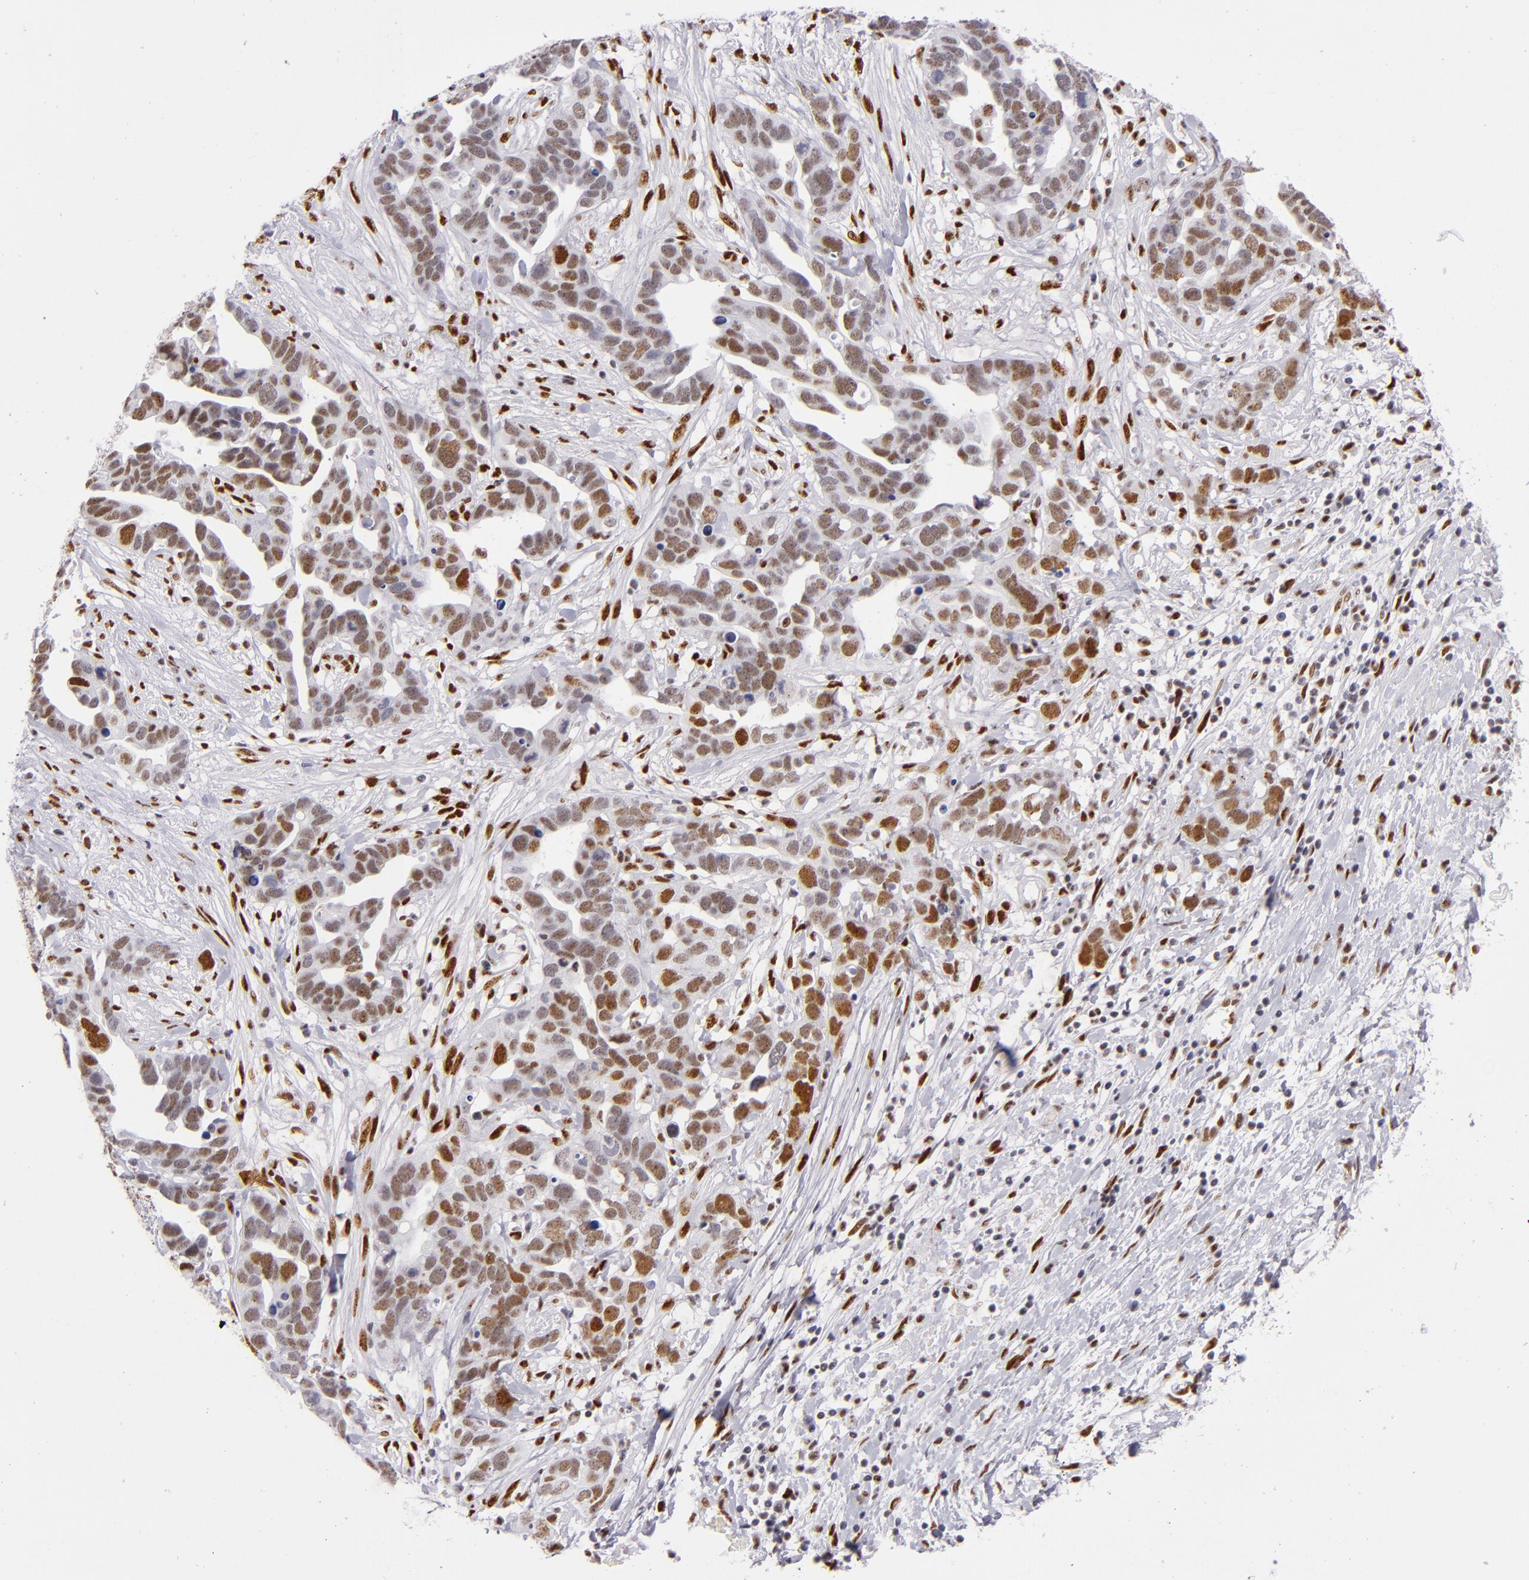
{"staining": {"intensity": "moderate", "quantity": "25%-75%", "location": "nuclear"}, "tissue": "ovarian cancer", "cell_type": "Tumor cells", "image_type": "cancer", "snomed": [{"axis": "morphology", "description": "Cystadenocarcinoma, serous, NOS"}, {"axis": "topography", "description": "Ovary"}], "caption": "A brown stain shows moderate nuclear positivity of a protein in ovarian serous cystadenocarcinoma tumor cells.", "gene": "TOP3A", "patient": {"sex": "female", "age": 54}}